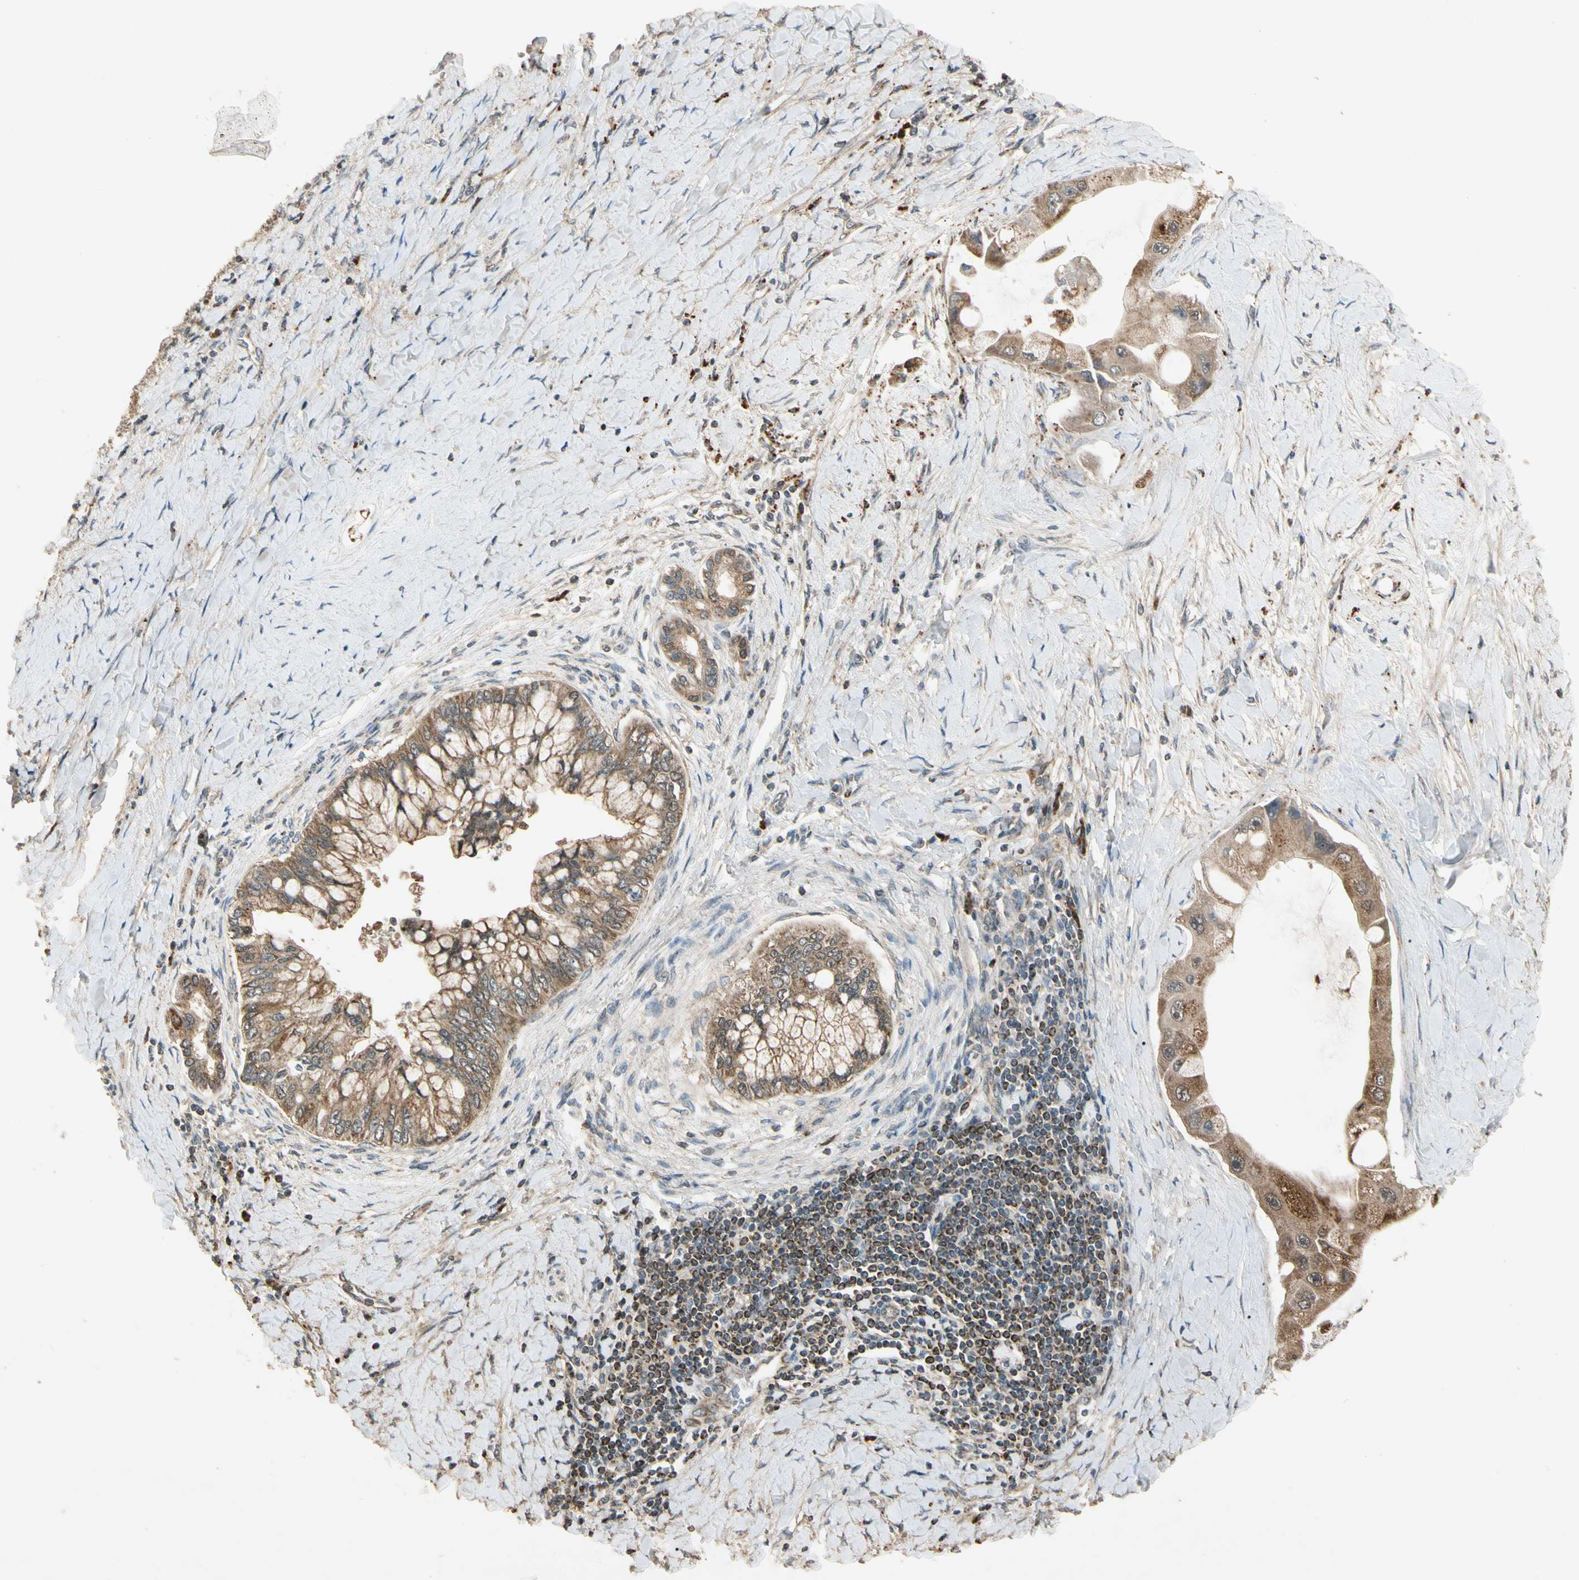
{"staining": {"intensity": "moderate", "quantity": ">75%", "location": "cytoplasmic/membranous"}, "tissue": "liver cancer", "cell_type": "Tumor cells", "image_type": "cancer", "snomed": [{"axis": "morphology", "description": "Normal tissue, NOS"}, {"axis": "morphology", "description": "Cholangiocarcinoma"}, {"axis": "topography", "description": "Liver"}, {"axis": "topography", "description": "Peripheral nerve tissue"}], "caption": "A brown stain shows moderate cytoplasmic/membranous positivity of a protein in liver cholangiocarcinoma tumor cells.", "gene": "PRDX5", "patient": {"sex": "male", "age": 50}}